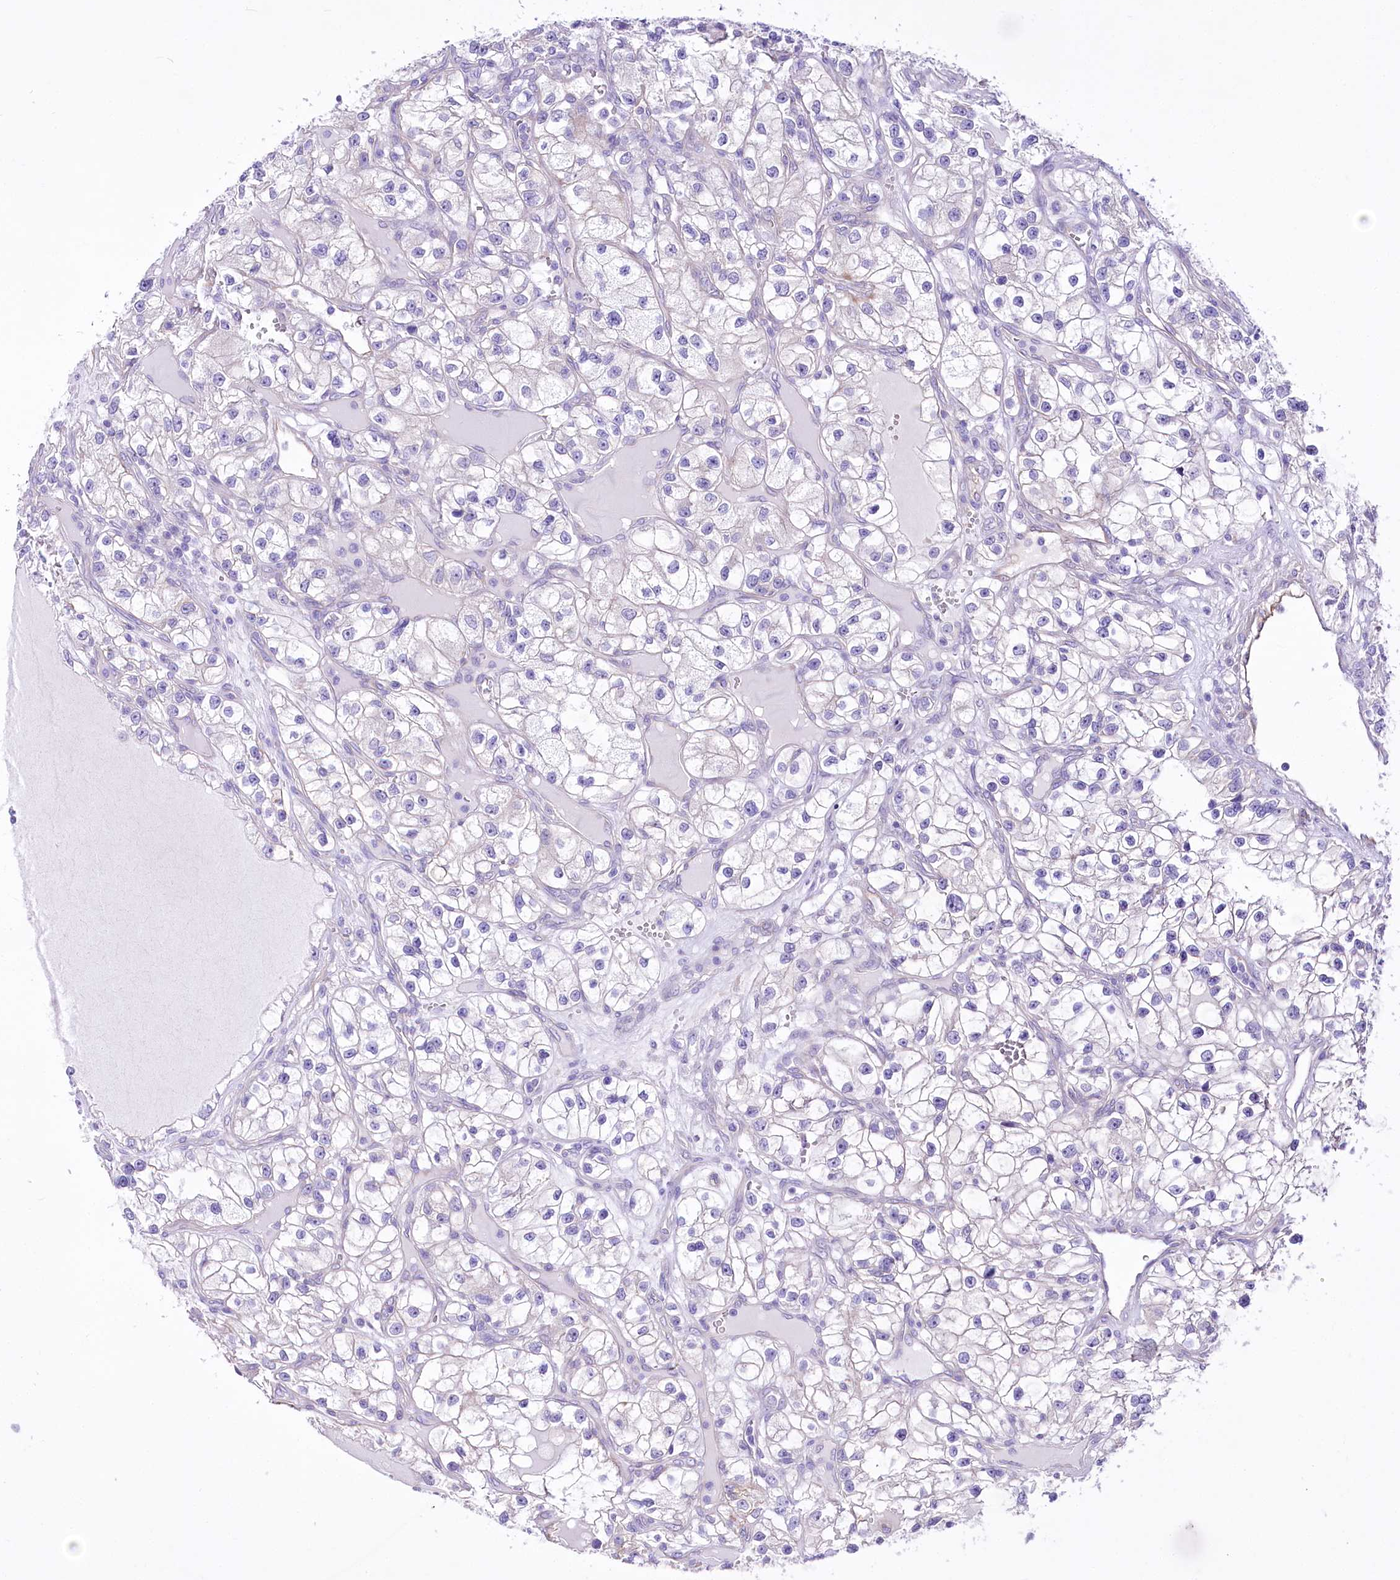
{"staining": {"intensity": "negative", "quantity": "none", "location": "none"}, "tissue": "renal cancer", "cell_type": "Tumor cells", "image_type": "cancer", "snomed": [{"axis": "morphology", "description": "Adenocarcinoma, NOS"}, {"axis": "topography", "description": "Kidney"}], "caption": "There is no significant positivity in tumor cells of renal cancer (adenocarcinoma).", "gene": "LRRC34", "patient": {"sex": "female", "age": 57}}